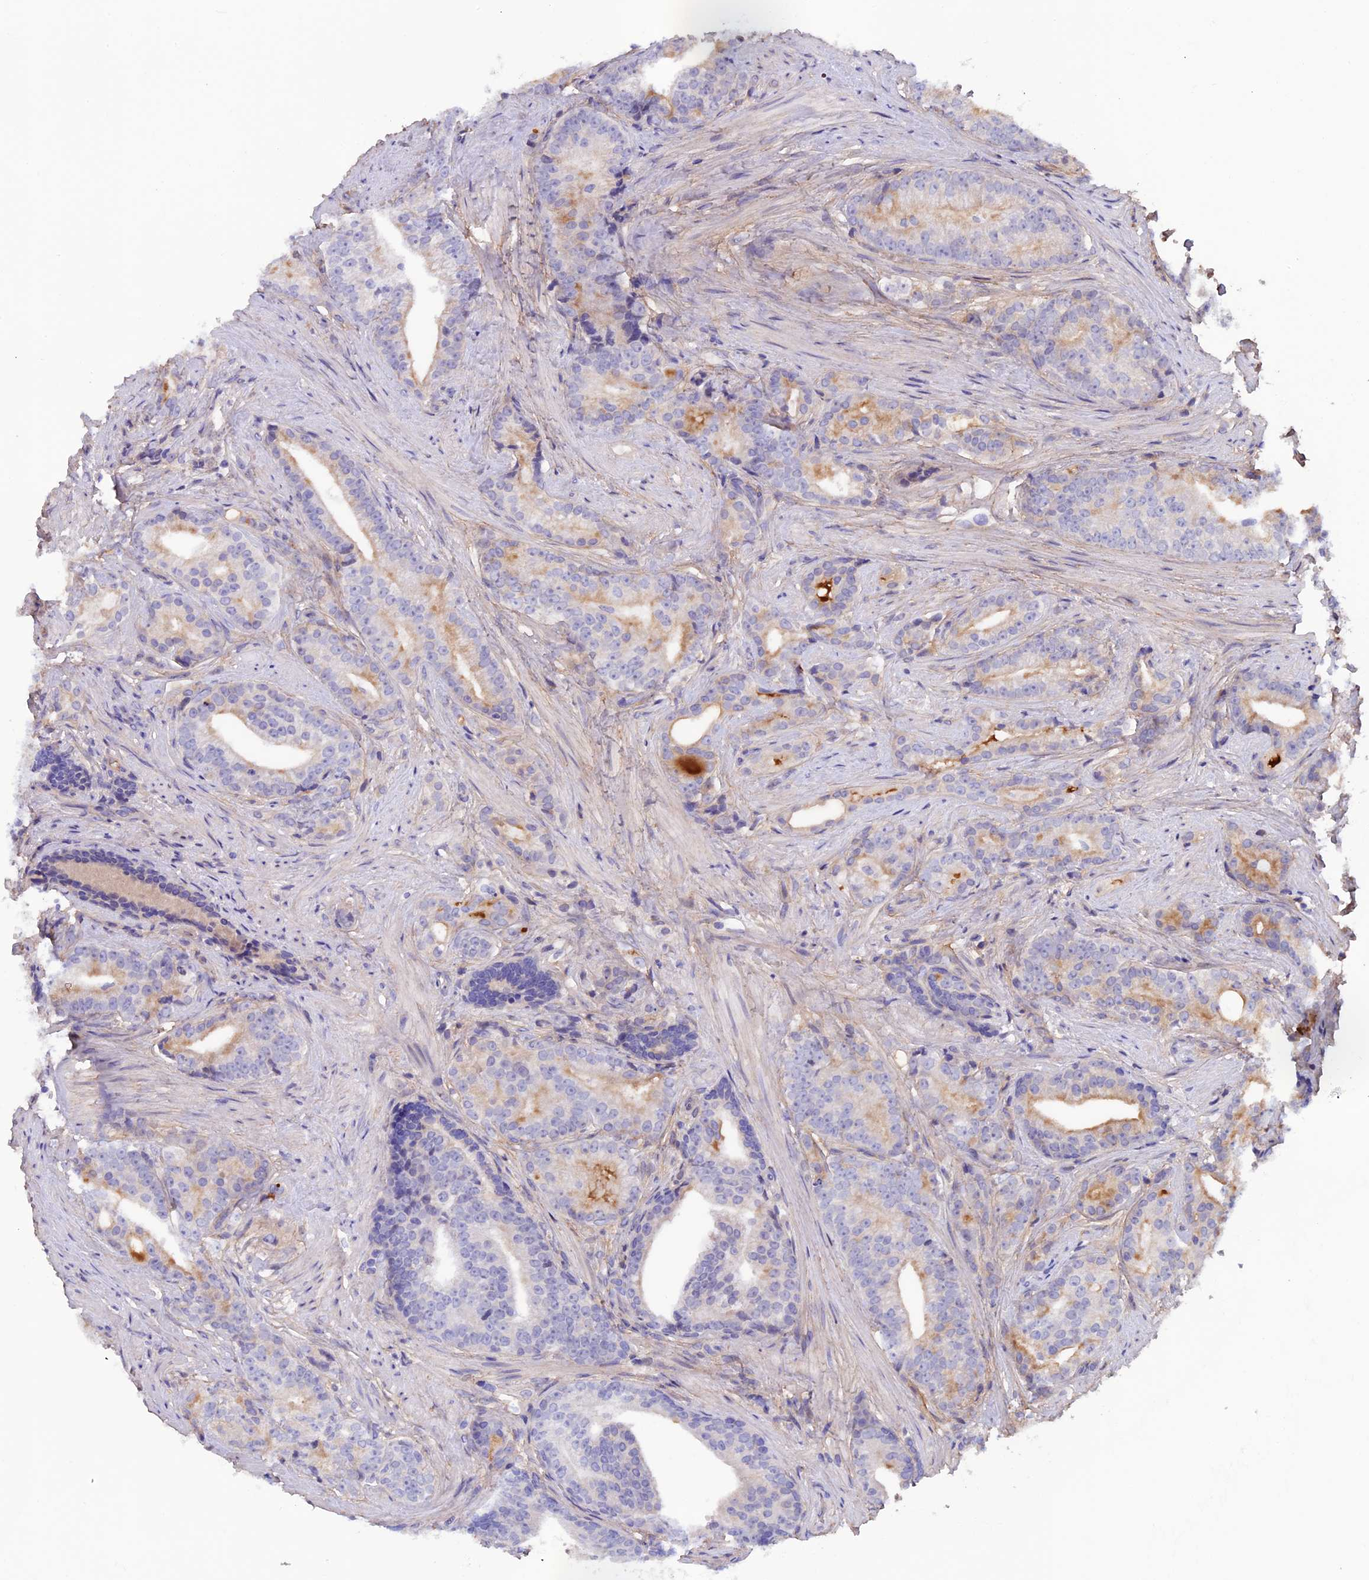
{"staining": {"intensity": "moderate", "quantity": "<25%", "location": "cytoplasmic/membranous"}, "tissue": "prostate cancer", "cell_type": "Tumor cells", "image_type": "cancer", "snomed": [{"axis": "morphology", "description": "Adenocarcinoma, Low grade"}, {"axis": "topography", "description": "Prostate"}], "caption": "Prostate cancer (adenocarcinoma (low-grade)) stained with a protein marker displays moderate staining in tumor cells.", "gene": "COL4A3", "patient": {"sex": "male", "age": 71}}